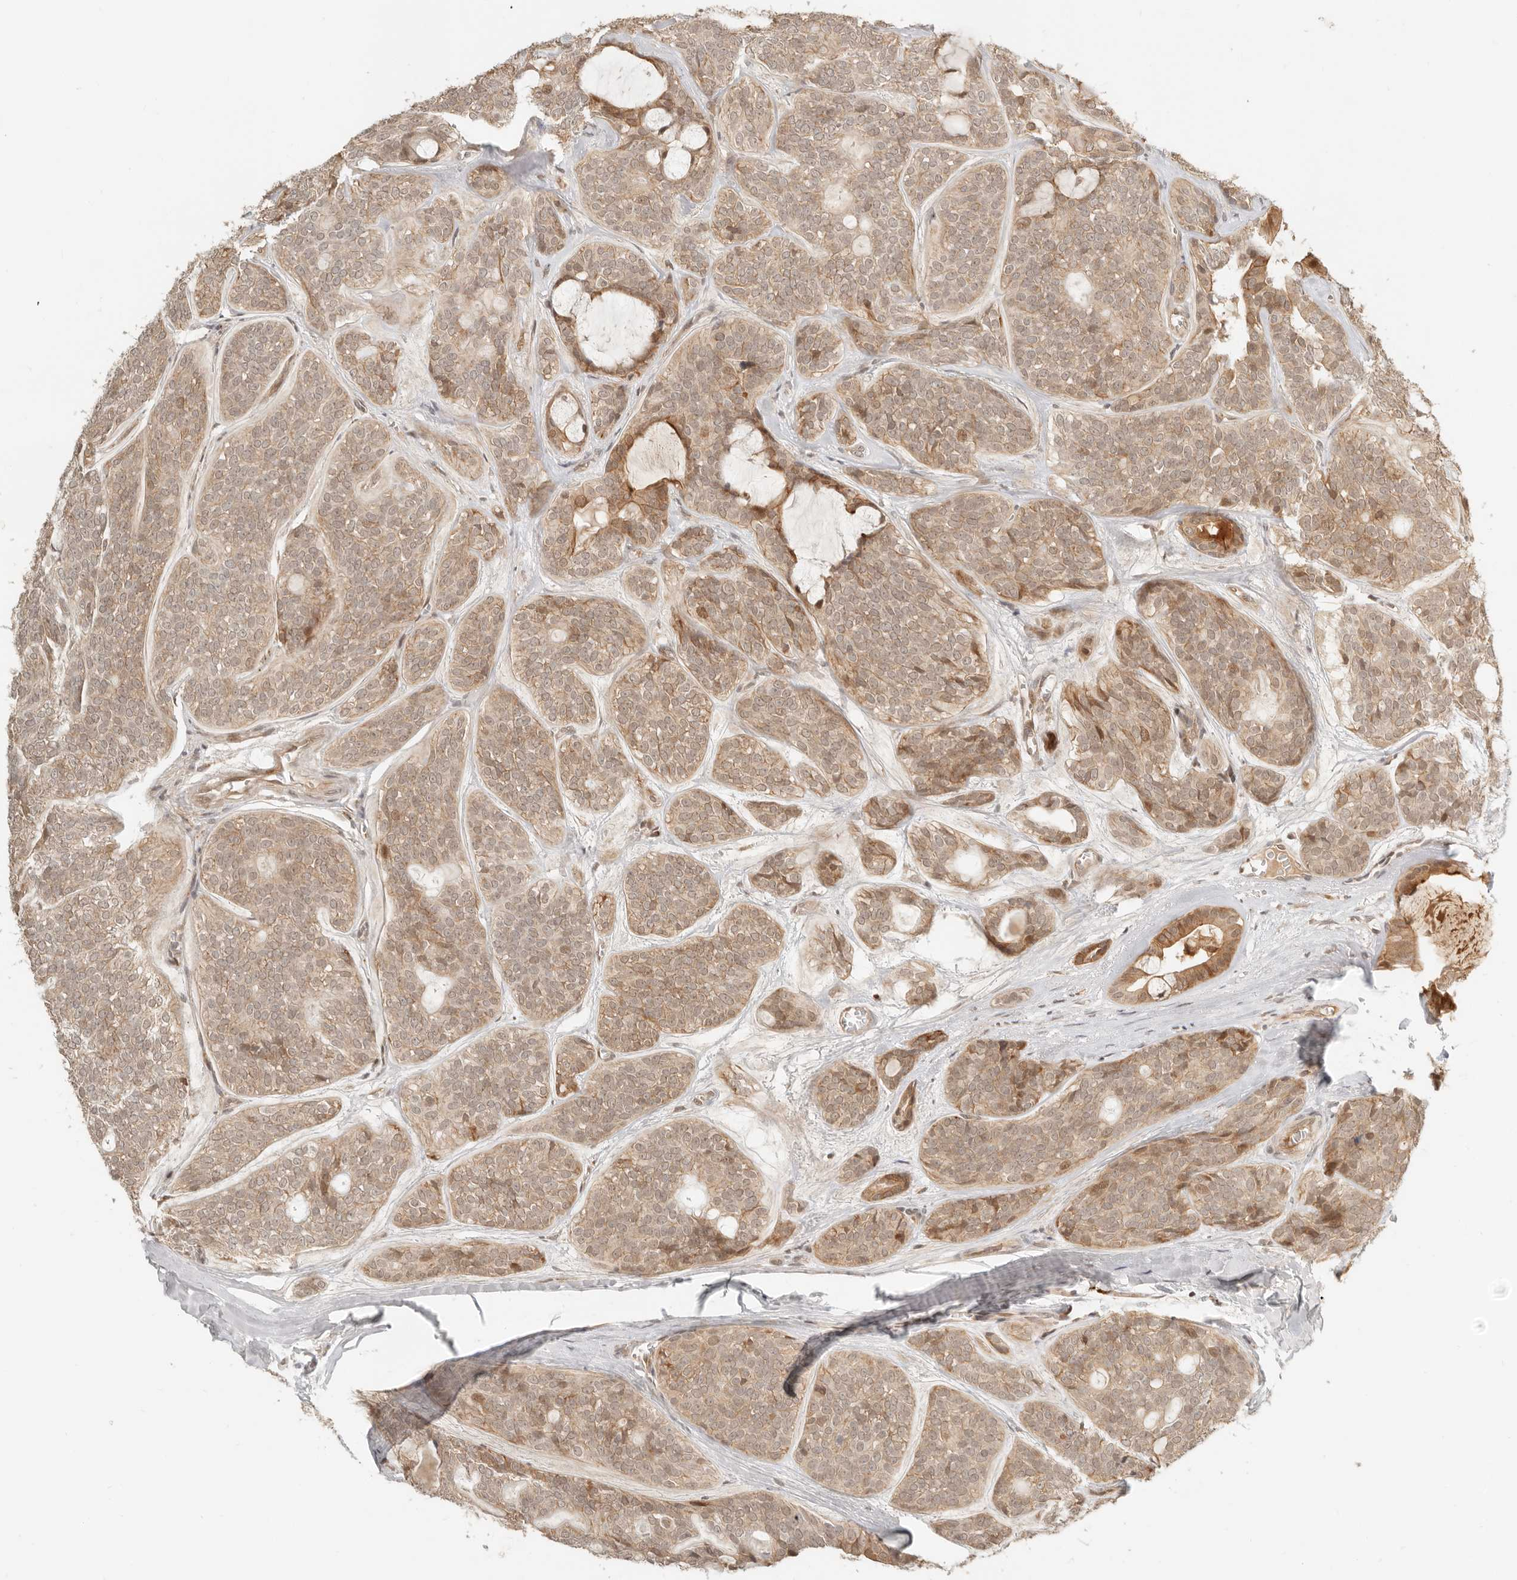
{"staining": {"intensity": "weak", "quantity": ">75%", "location": "cytoplasmic/membranous,nuclear"}, "tissue": "head and neck cancer", "cell_type": "Tumor cells", "image_type": "cancer", "snomed": [{"axis": "morphology", "description": "Adenocarcinoma, NOS"}, {"axis": "topography", "description": "Head-Neck"}], "caption": "Head and neck cancer (adenocarcinoma) was stained to show a protein in brown. There is low levels of weak cytoplasmic/membranous and nuclear positivity in about >75% of tumor cells.", "gene": "BAALC", "patient": {"sex": "male", "age": 66}}